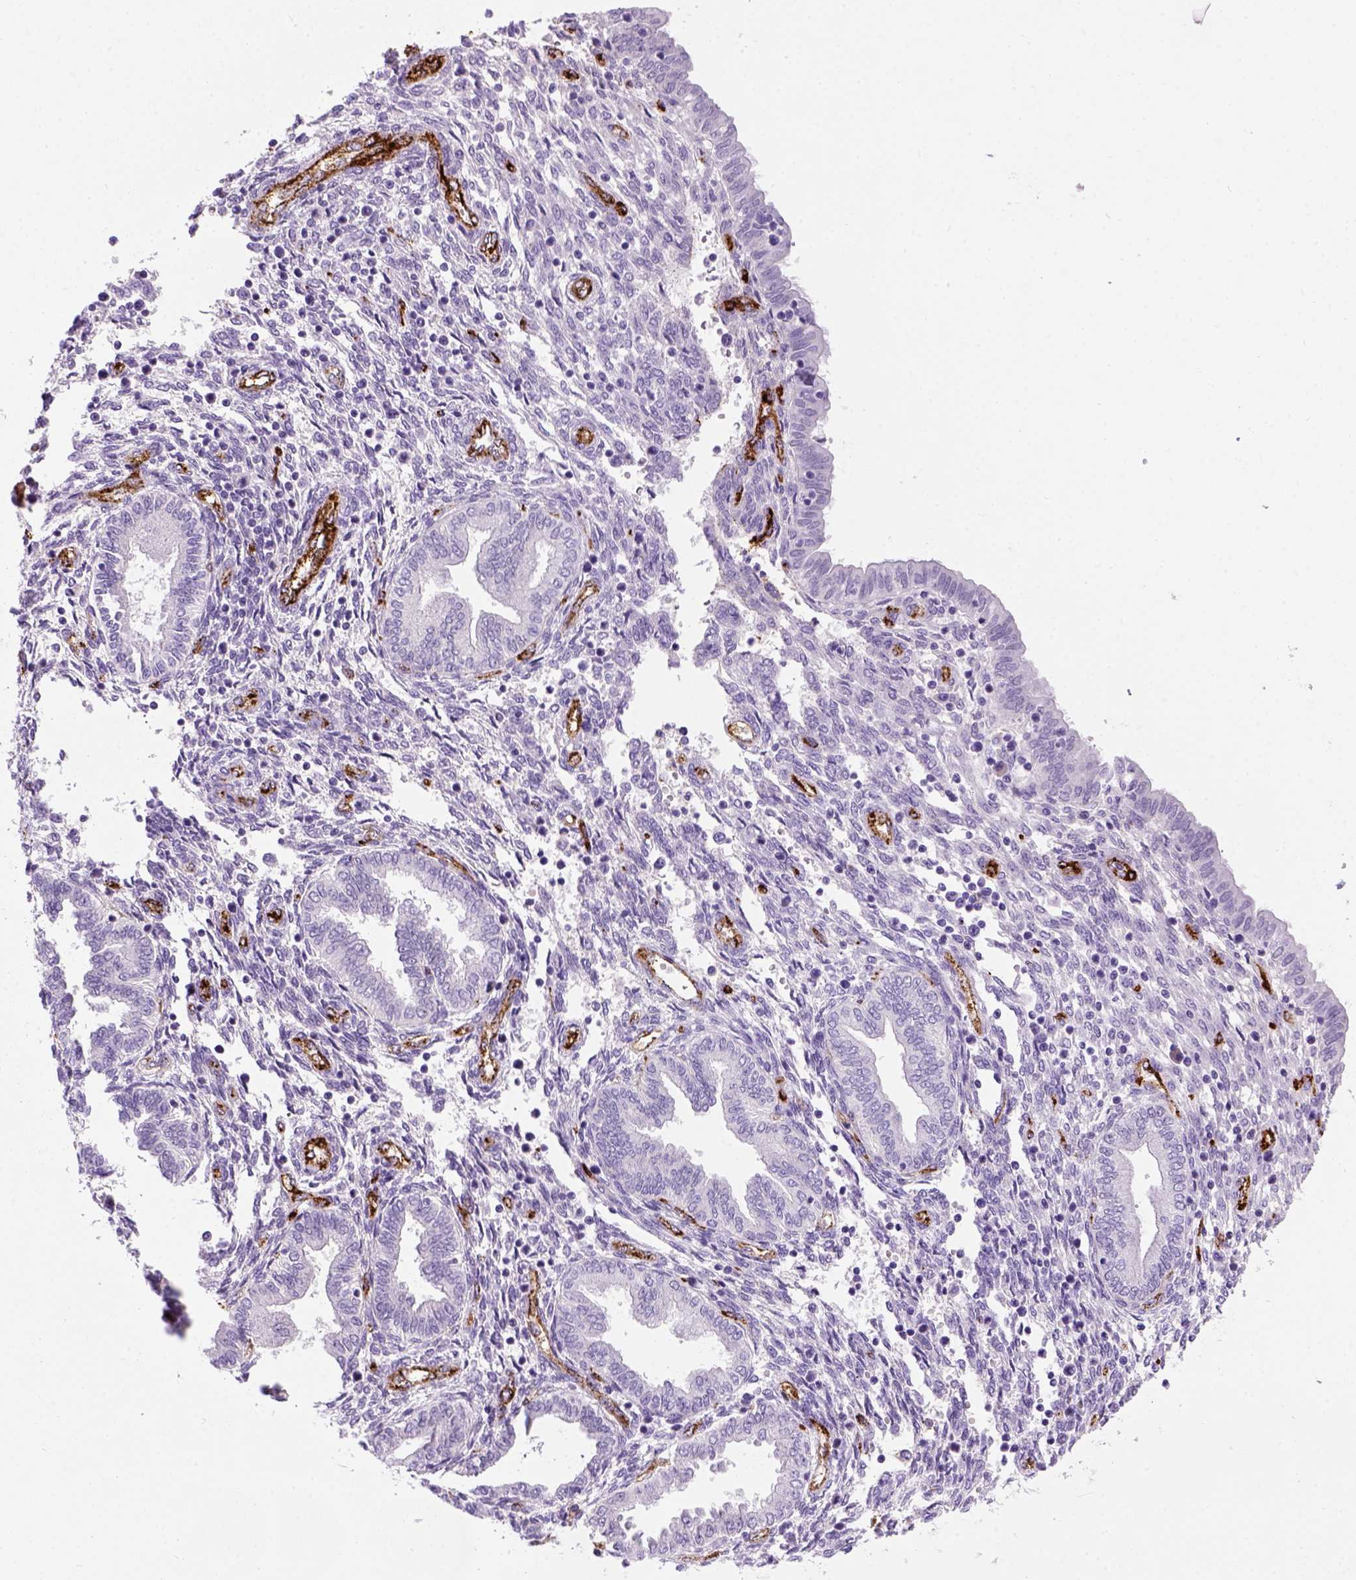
{"staining": {"intensity": "negative", "quantity": "none", "location": "none"}, "tissue": "endometrium", "cell_type": "Cells in endometrial stroma", "image_type": "normal", "snomed": [{"axis": "morphology", "description": "Normal tissue, NOS"}, {"axis": "topography", "description": "Endometrium"}], "caption": "A histopathology image of endometrium stained for a protein reveals no brown staining in cells in endometrial stroma. Nuclei are stained in blue.", "gene": "VWF", "patient": {"sex": "female", "age": 42}}